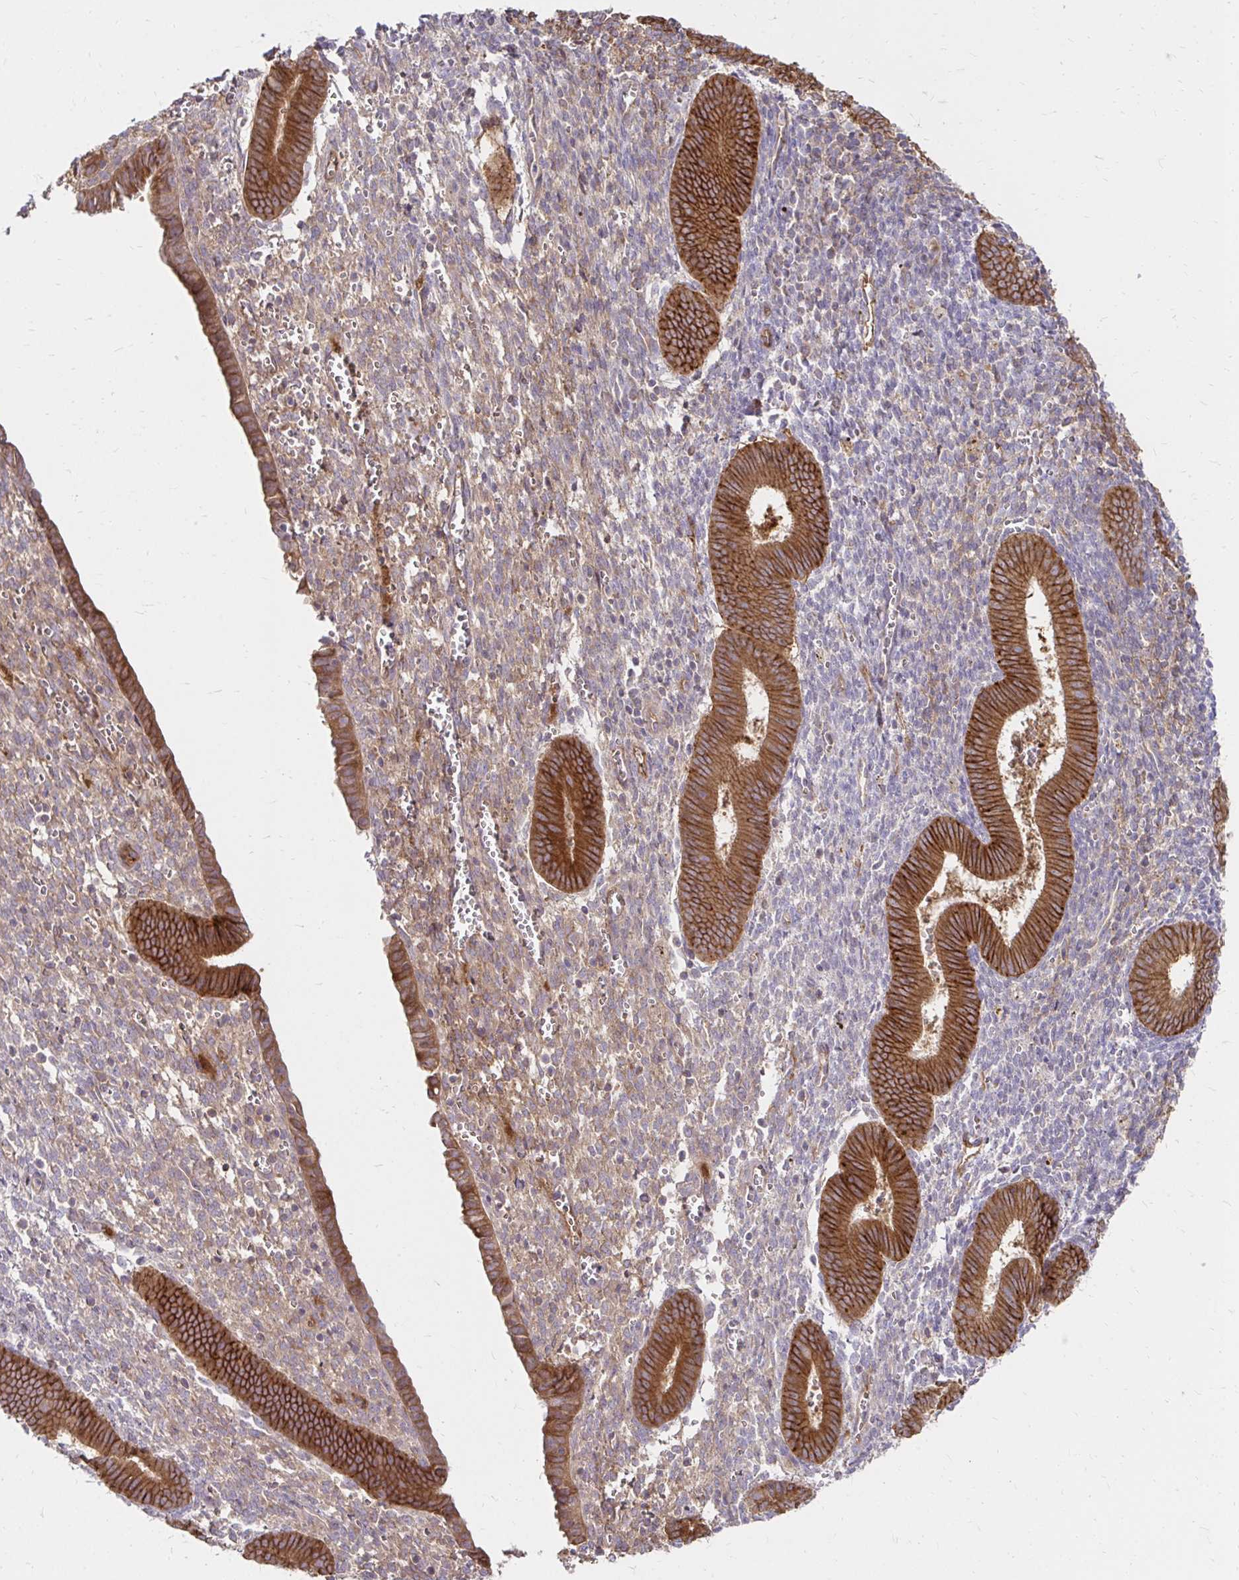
{"staining": {"intensity": "weak", "quantity": "<25%", "location": "cytoplasmic/membranous"}, "tissue": "endometrium", "cell_type": "Cells in endometrial stroma", "image_type": "normal", "snomed": [{"axis": "morphology", "description": "Normal tissue, NOS"}, {"axis": "topography", "description": "Endometrium"}], "caption": "This is a micrograph of immunohistochemistry staining of unremarkable endometrium, which shows no expression in cells in endometrial stroma.", "gene": "ITGA2", "patient": {"sex": "female", "age": 25}}